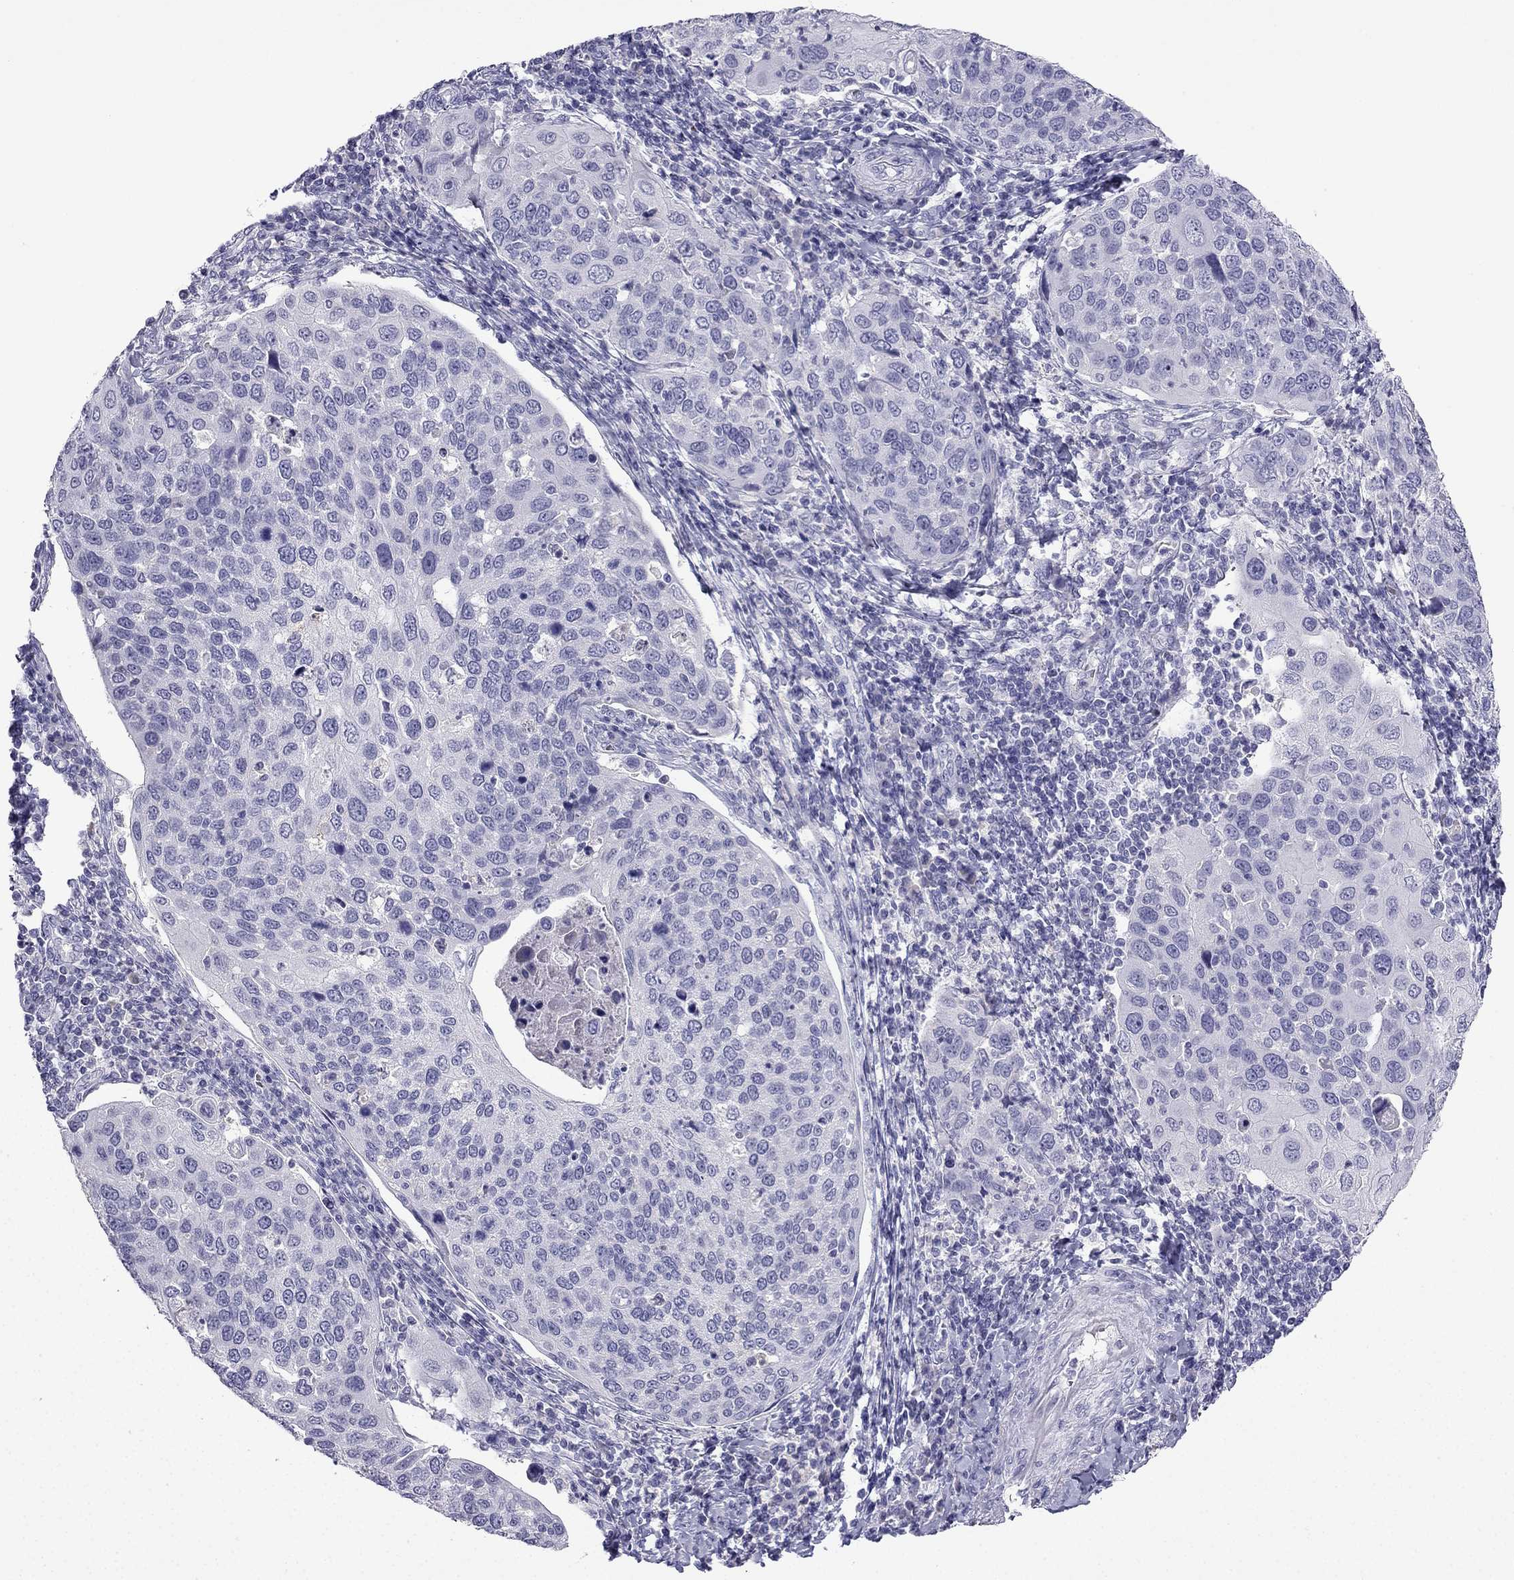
{"staining": {"intensity": "negative", "quantity": "none", "location": "none"}, "tissue": "cervical cancer", "cell_type": "Tumor cells", "image_type": "cancer", "snomed": [{"axis": "morphology", "description": "Squamous cell carcinoma, NOS"}, {"axis": "topography", "description": "Cervix"}], "caption": "This photomicrograph is of cervical cancer (squamous cell carcinoma) stained with immunohistochemistry (IHC) to label a protein in brown with the nuclei are counter-stained blue. There is no expression in tumor cells.", "gene": "NPTX1", "patient": {"sex": "female", "age": 54}}